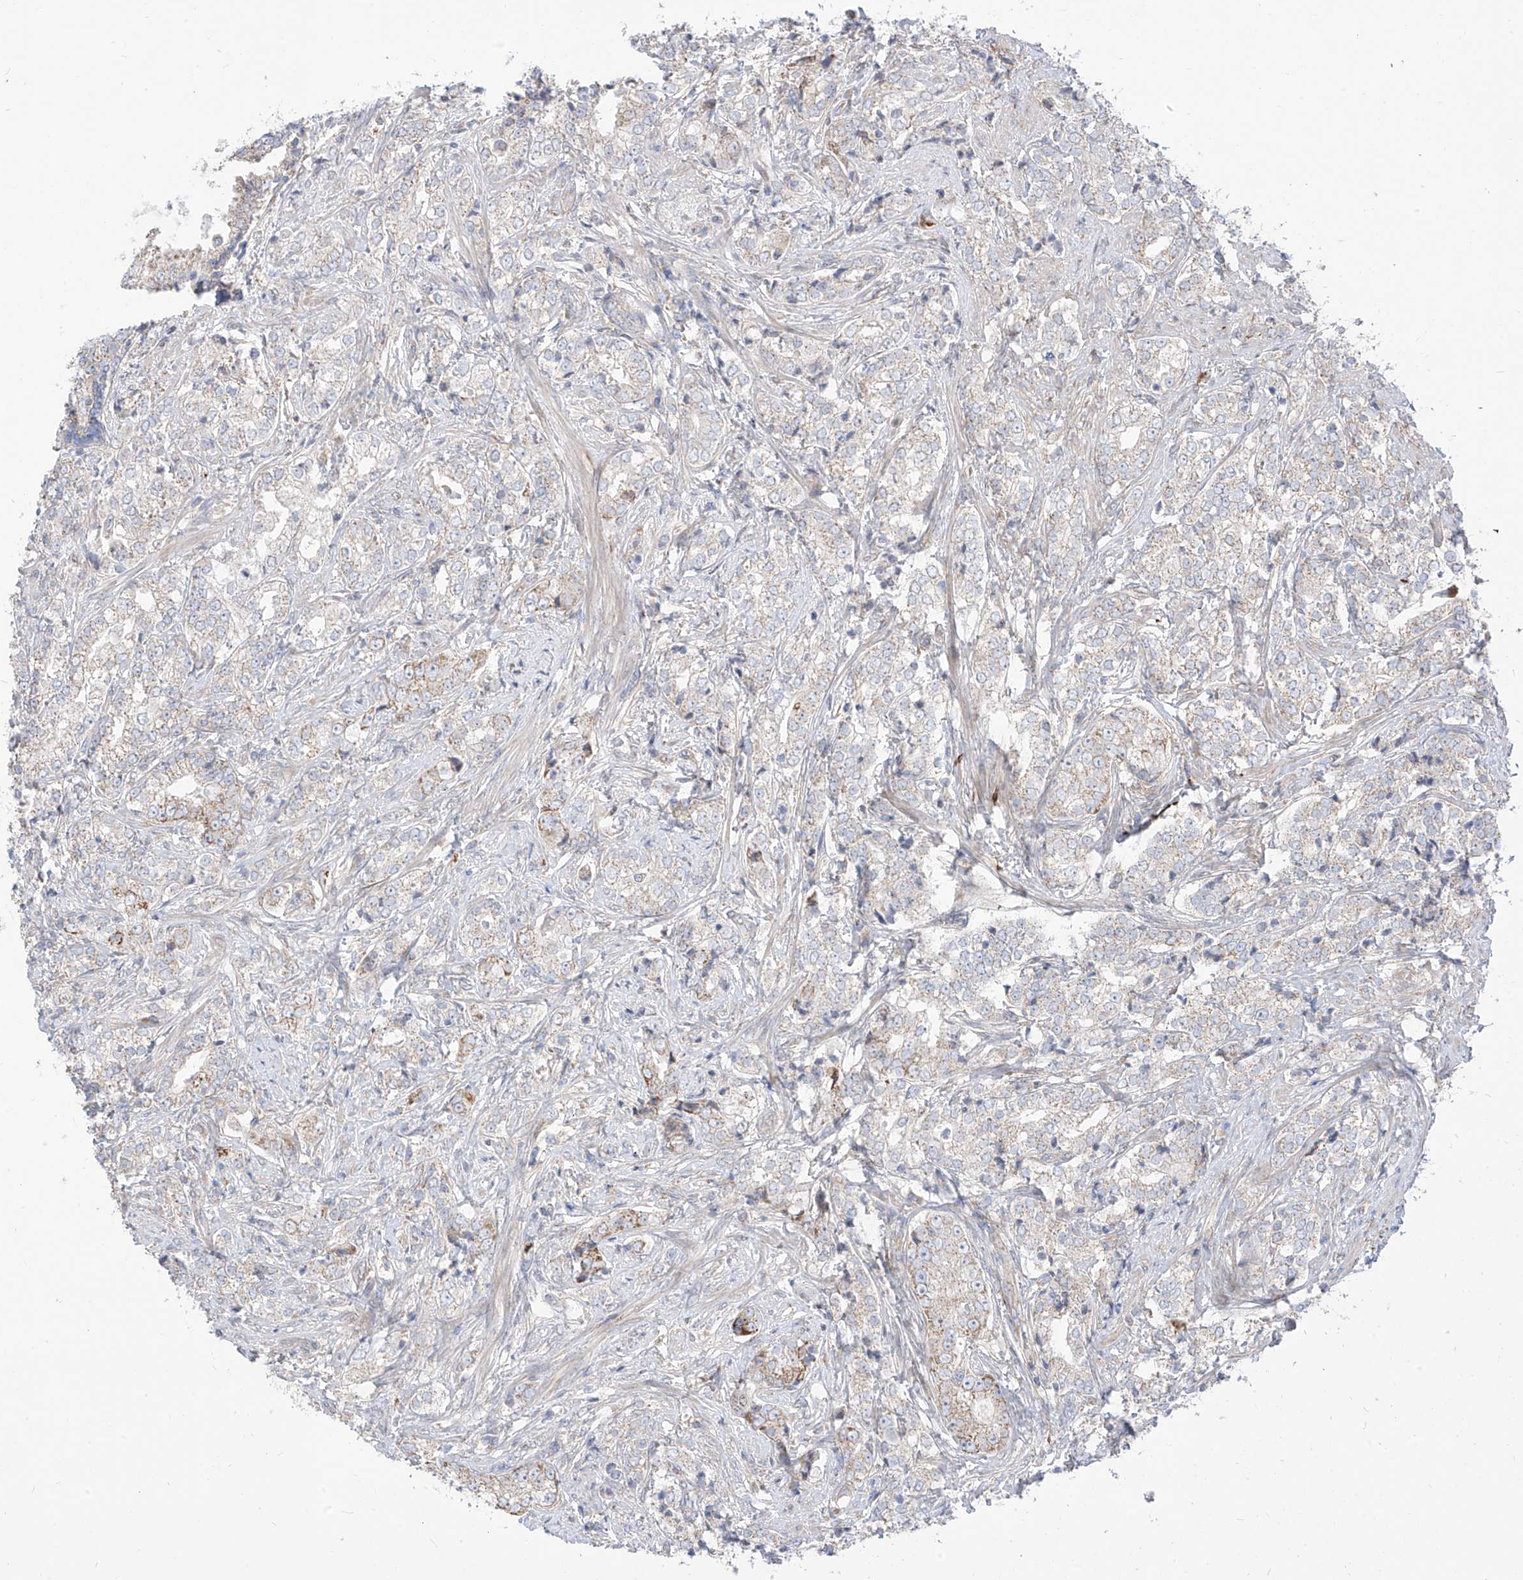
{"staining": {"intensity": "moderate", "quantity": "25%-75%", "location": "cytoplasmic/membranous"}, "tissue": "prostate cancer", "cell_type": "Tumor cells", "image_type": "cancer", "snomed": [{"axis": "morphology", "description": "Adenocarcinoma, High grade"}, {"axis": "topography", "description": "Prostate"}], "caption": "A medium amount of moderate cytoplasmic/membranous staining is appreciated in about 25%-75% of tumor cells in adenocarcinoma (high-grade) (prostate) tissue.", "gene": "ARHGEF40", "patient": {"sex": "male", "age": 69}}